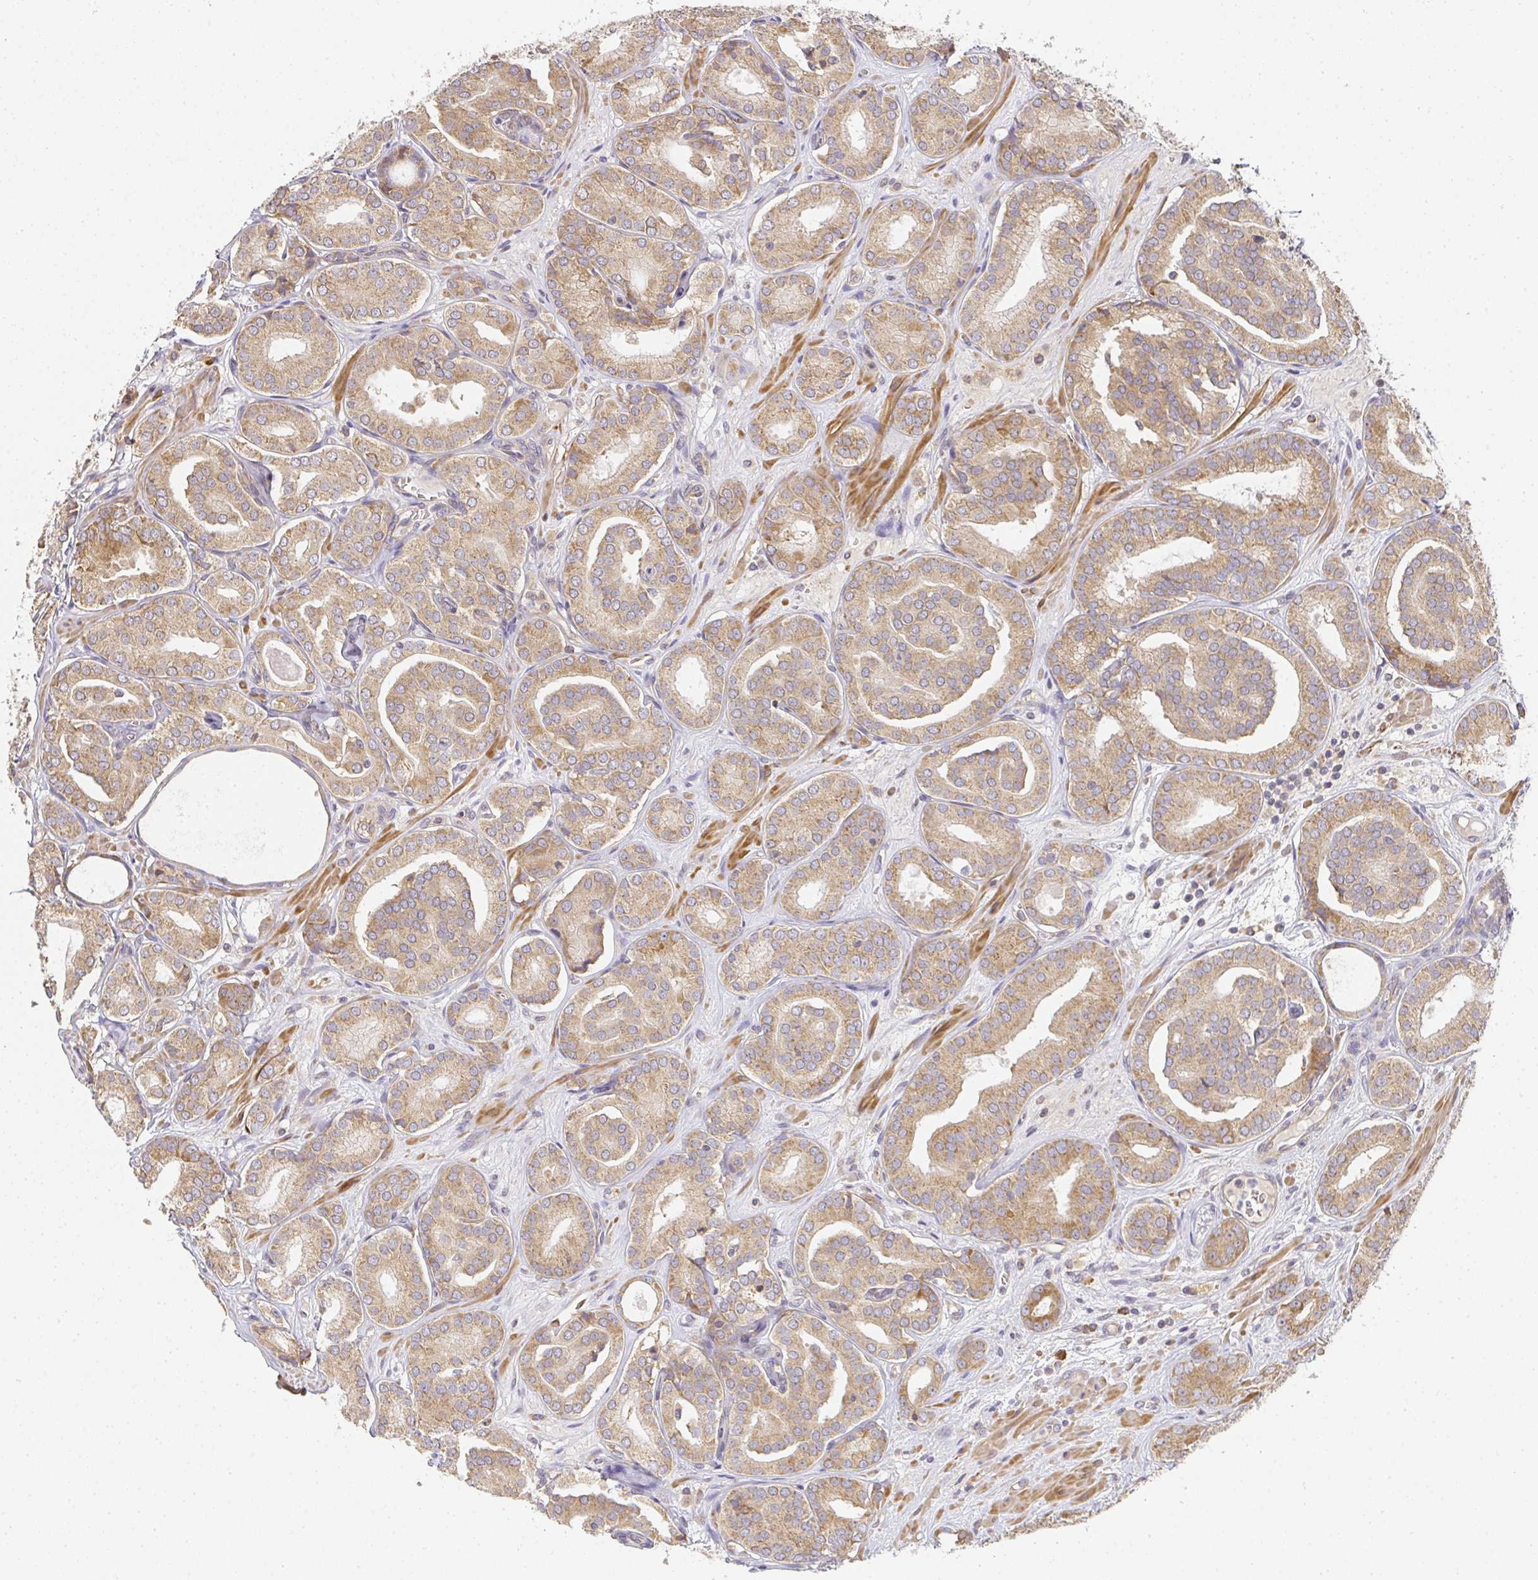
{"staining": {"intensity": "moderate", "quantity": "25%-75%", "location": "cytoplasmic/membranous"}, "tissue": "prostate cancer", "cell_type": "Tumor cells", "image_type": "cancer", "snomed": [{"axis": "morphology", "description": "Adenocarcinoma, High grade"}, {"axis": "topography", "description": "Prostate"}], "caption": "High-grade adenocarcinoma (prostate) was stained to show a protein in brown. There is medium levels of moderate cytoplasmic/membranous positivity in about 25%-75% of tumor cells. (DAB = brown stain, brightfield microscopy at high magnification).", "gene": "SLC35B3", "patient": {"sex": "male", "age": 66}}